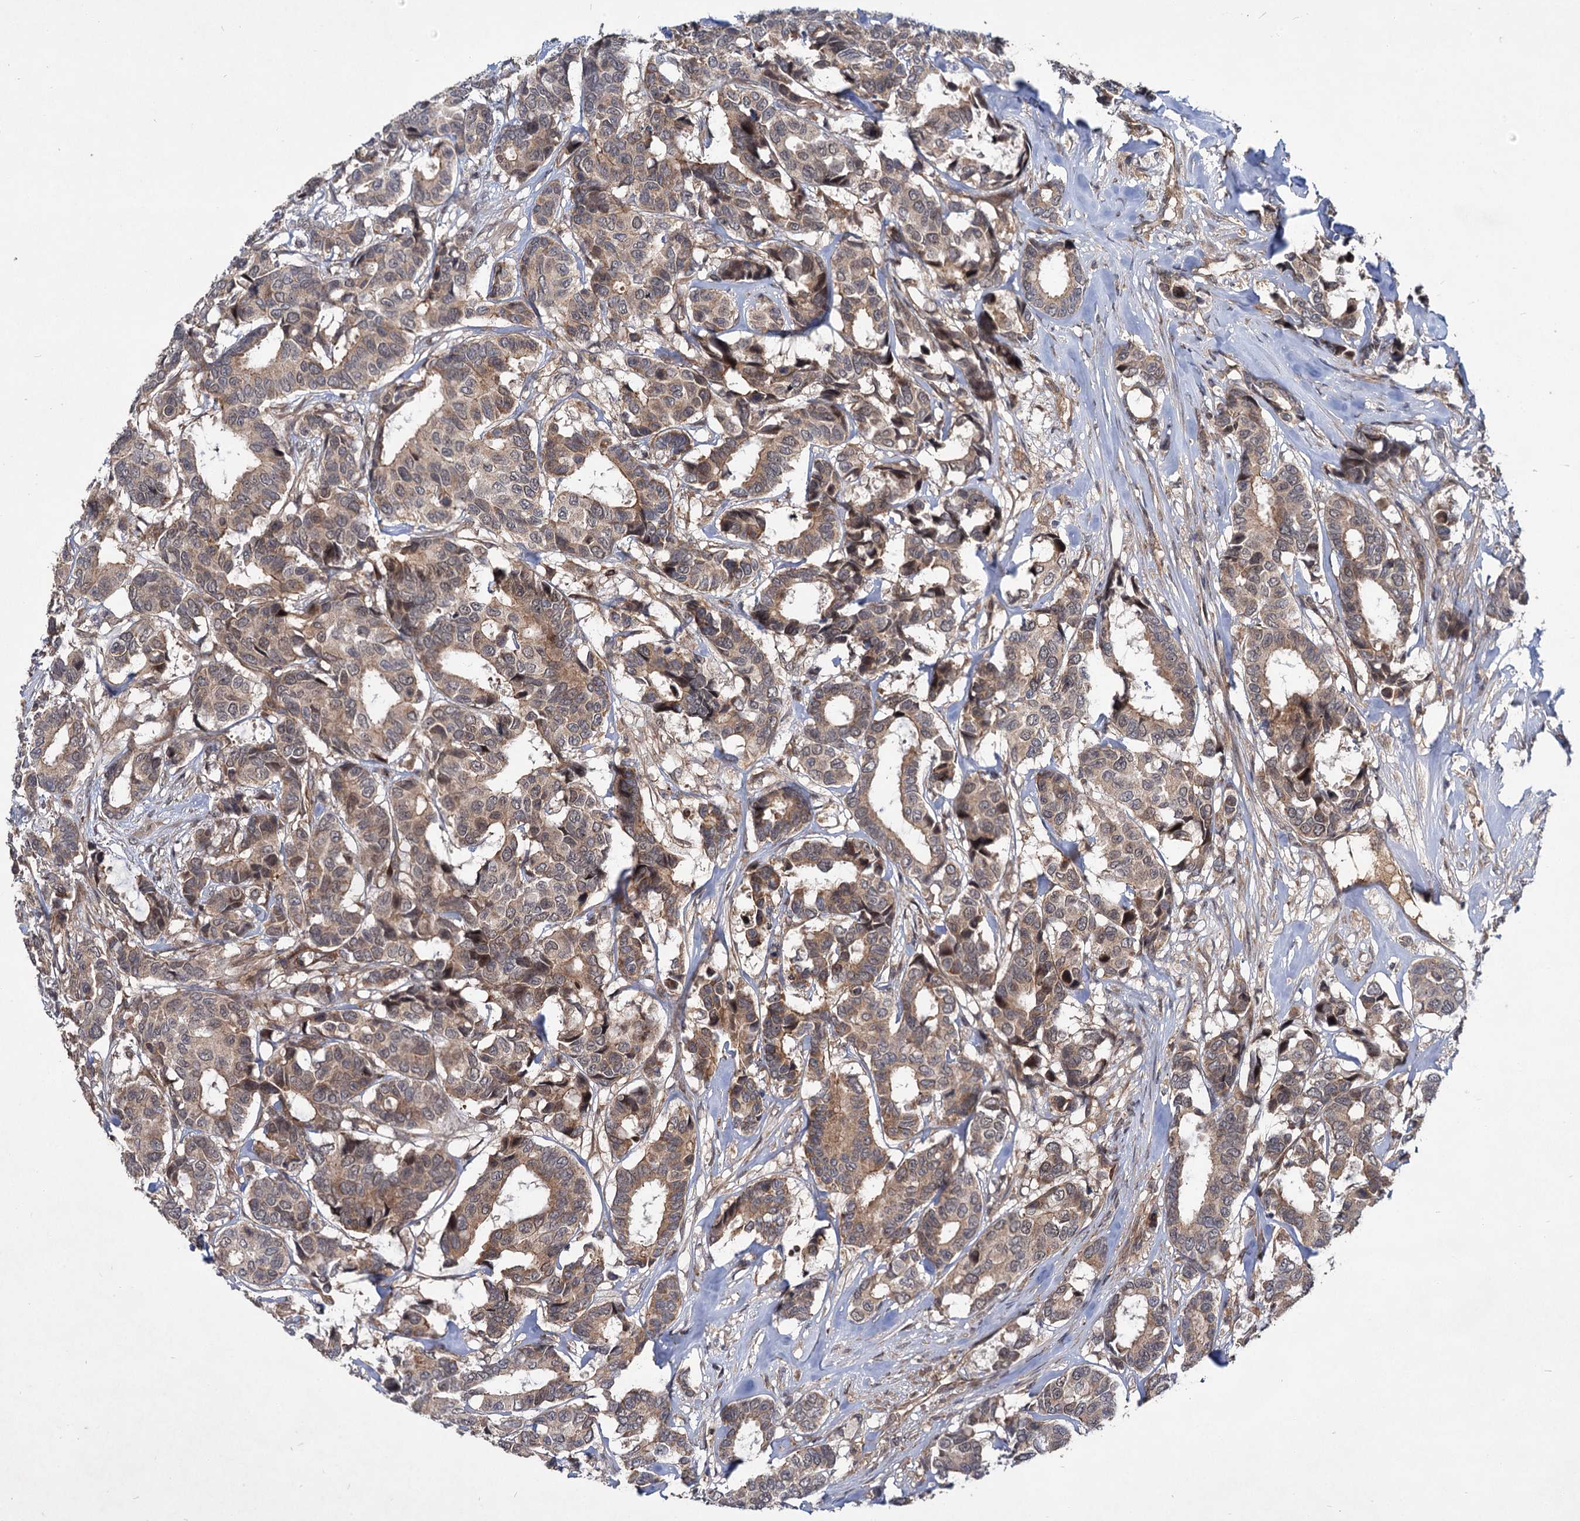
{"staining": {"intensity": "moderate", "quantity": ">75%", "location": "cytoplasmic/membranous"}, "tissue": "breast cancer", "cell_type": "Tumor cells", "image_type": "cancer", "snomed": [{"axis": "morphology", "description": "Duct carcinoma"}, {"axis": "topography", "description": "Breast"}], "caption": "Protein expression analysis of human breast cancer reveals moderate cytoplasmic/membranous positivity in approximately >75% of tumor cells. The protein of interest is shown in brown color, while the nuclei are stained blue.", "gene": "ABLIM1", "patient": {"sex": "female", "age": 87}}